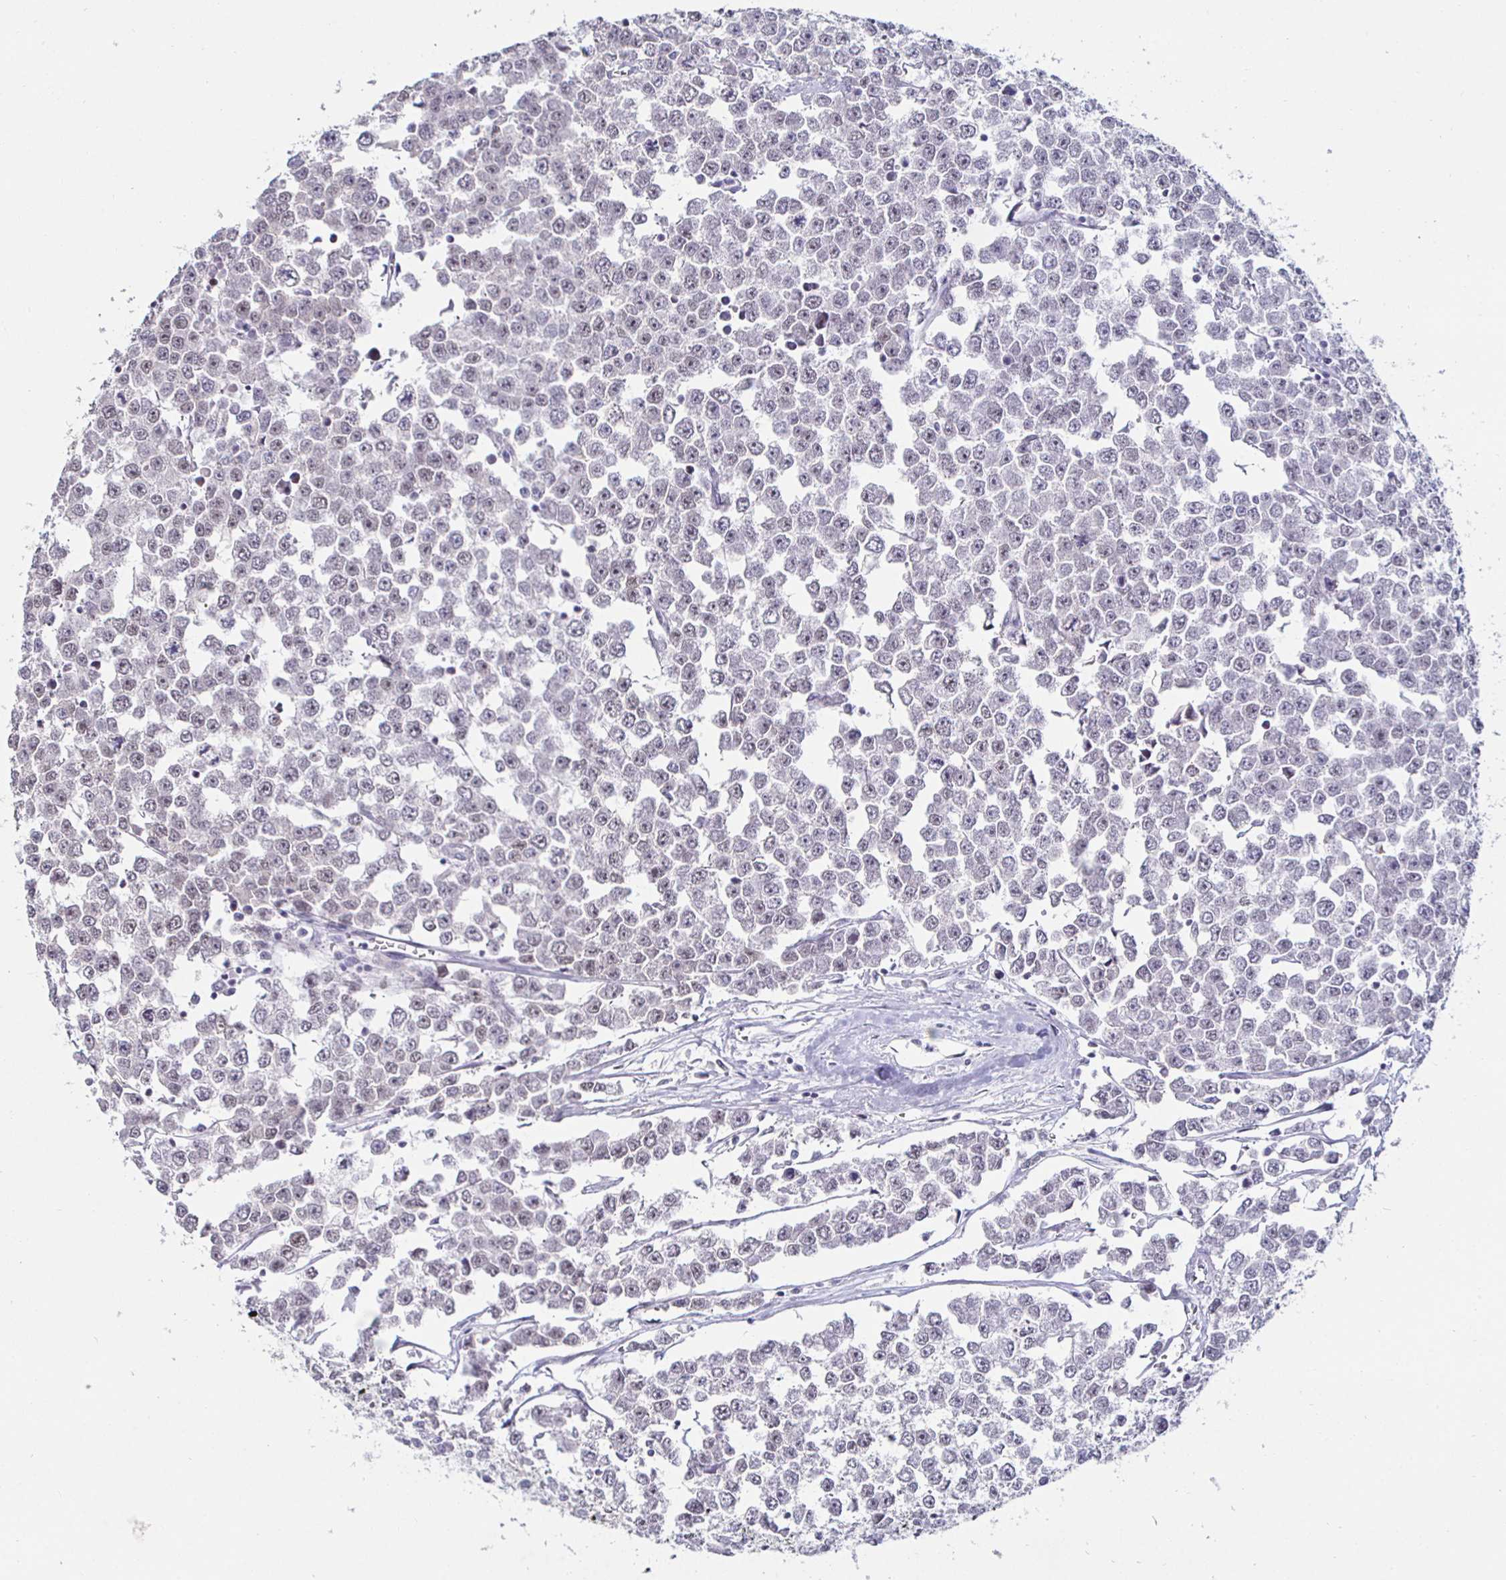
{"staining": {"intensity": "weak", "quantity": "<25%", "location": "nuclear"}, "tissue": "testis cancer", "cell_type": "Tumor cells", "image_type": "cancer", "snomed": [{"axis": "morphology", "description": "Seminoma, NOS"}, {"axis": "morphology", "description": "Carcinoma, Embryonal, NOS"}, {"axis": "topography", "description": "Testis"}], "caption": "Immunohistochemistry photomicrograph of neoplastic tissue: human embryonal carcinoma (testis) stained with DAB demonstrates no significant protein expression in tumor cells. (Brightfield microscopy of DAB (3,3'-diaminobenzidine) immunohistochemistry (IHC) at high magnification).", "gene": "MLH1", "patient": {"sex": "male", "age": 52}}